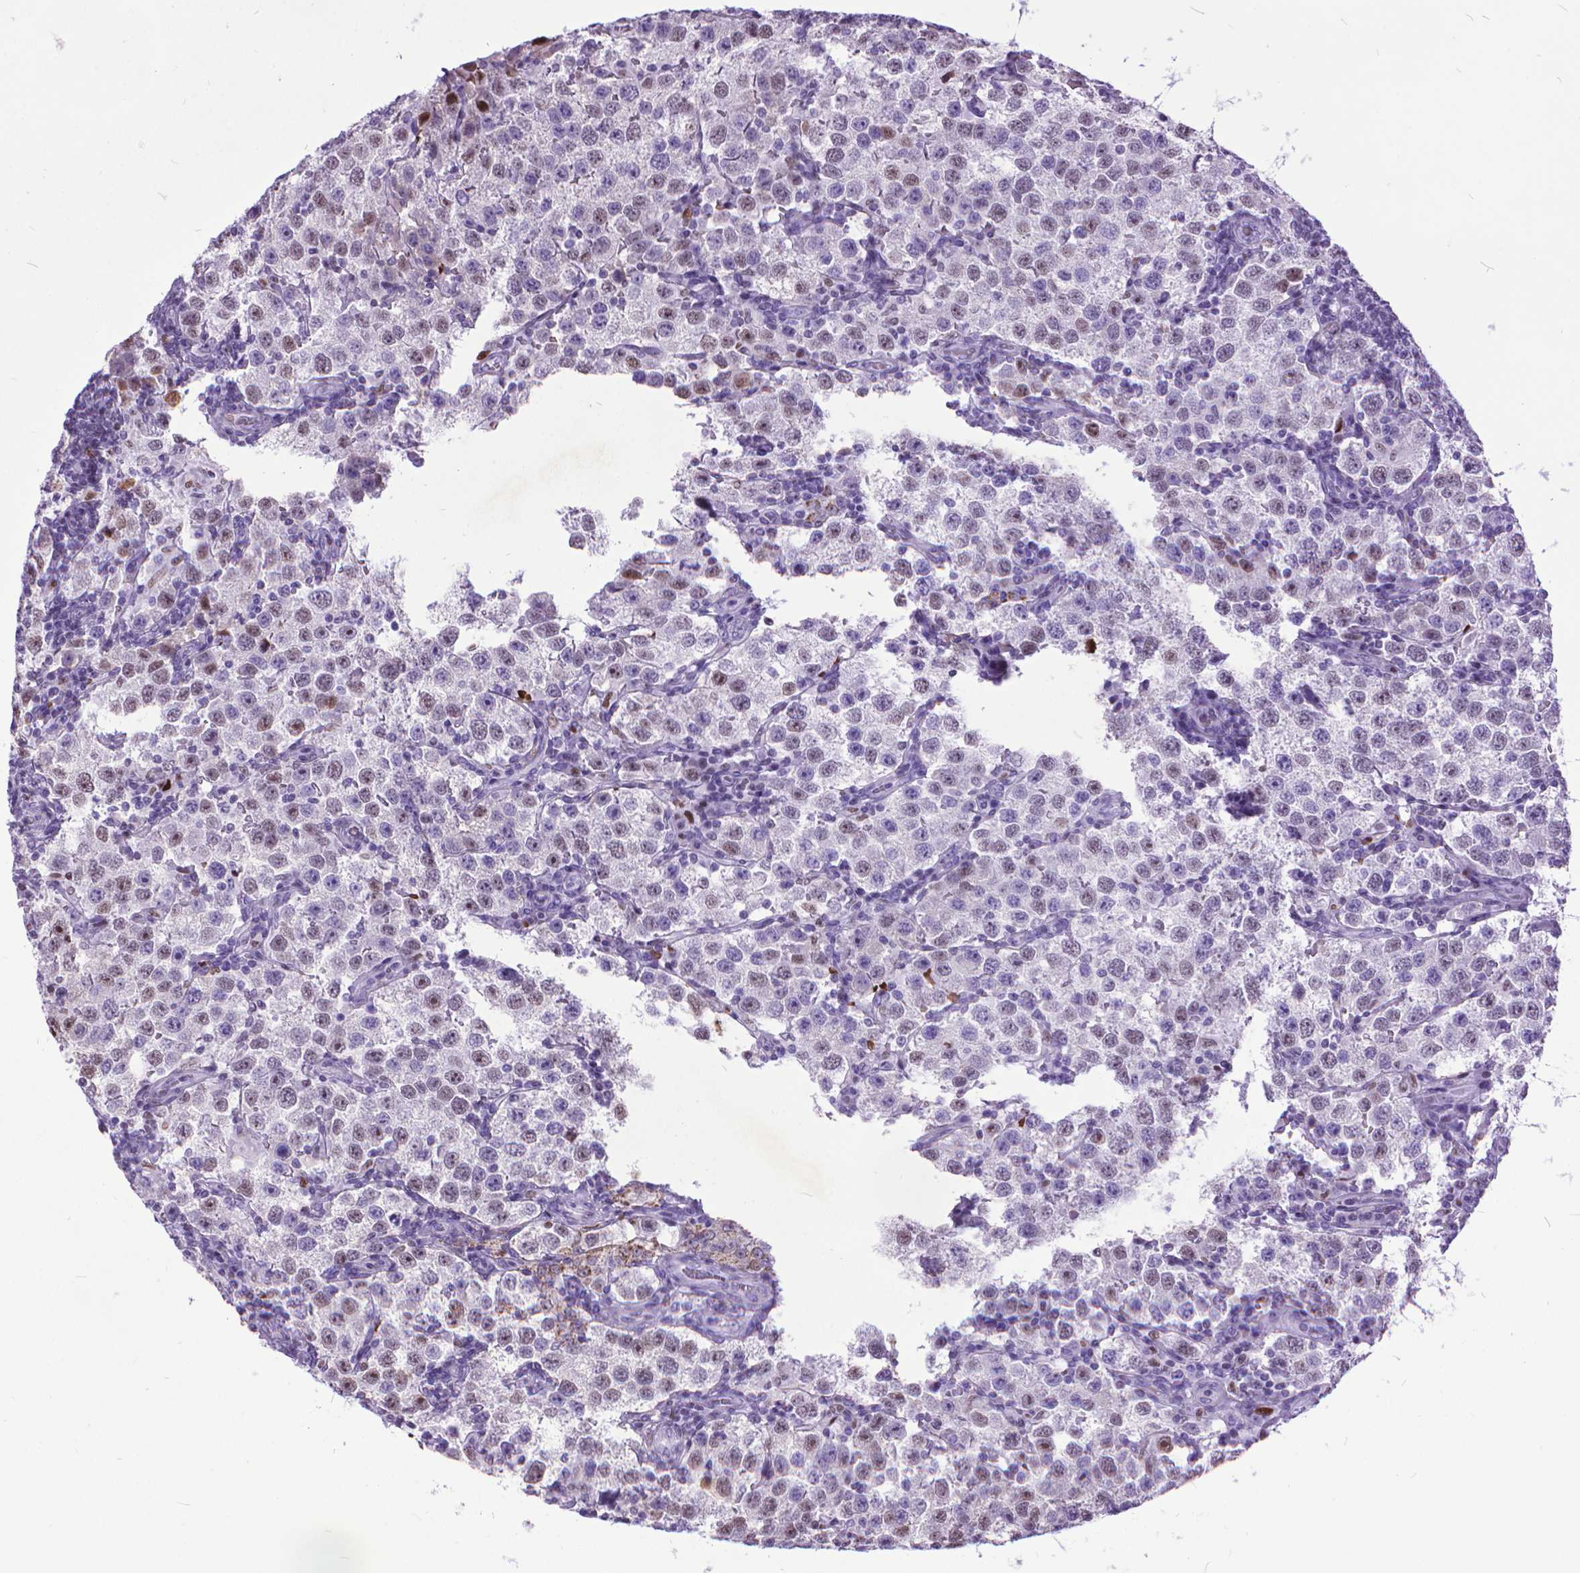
{"staining": {"intensity": "weak", "quantity": "<25%", "location": "nuclear"}, "tissue": "testis cancer", "cell_type": "Tumor cells", "image_type": "cancer", "snomed": [{"axis": "morphology", "description": "Seminoma, NOS"}, {"axis": "topography", "description": "Testis"}], "caption": "Immunohistochemistry (IHC) micrograph of neoplastic tissue: seminoma (testis) stained with DAB demonstrates no significant protein positivity in tumor cells.", "gene": "POLE4", "patient": {"sex": "male", "age": 37}}